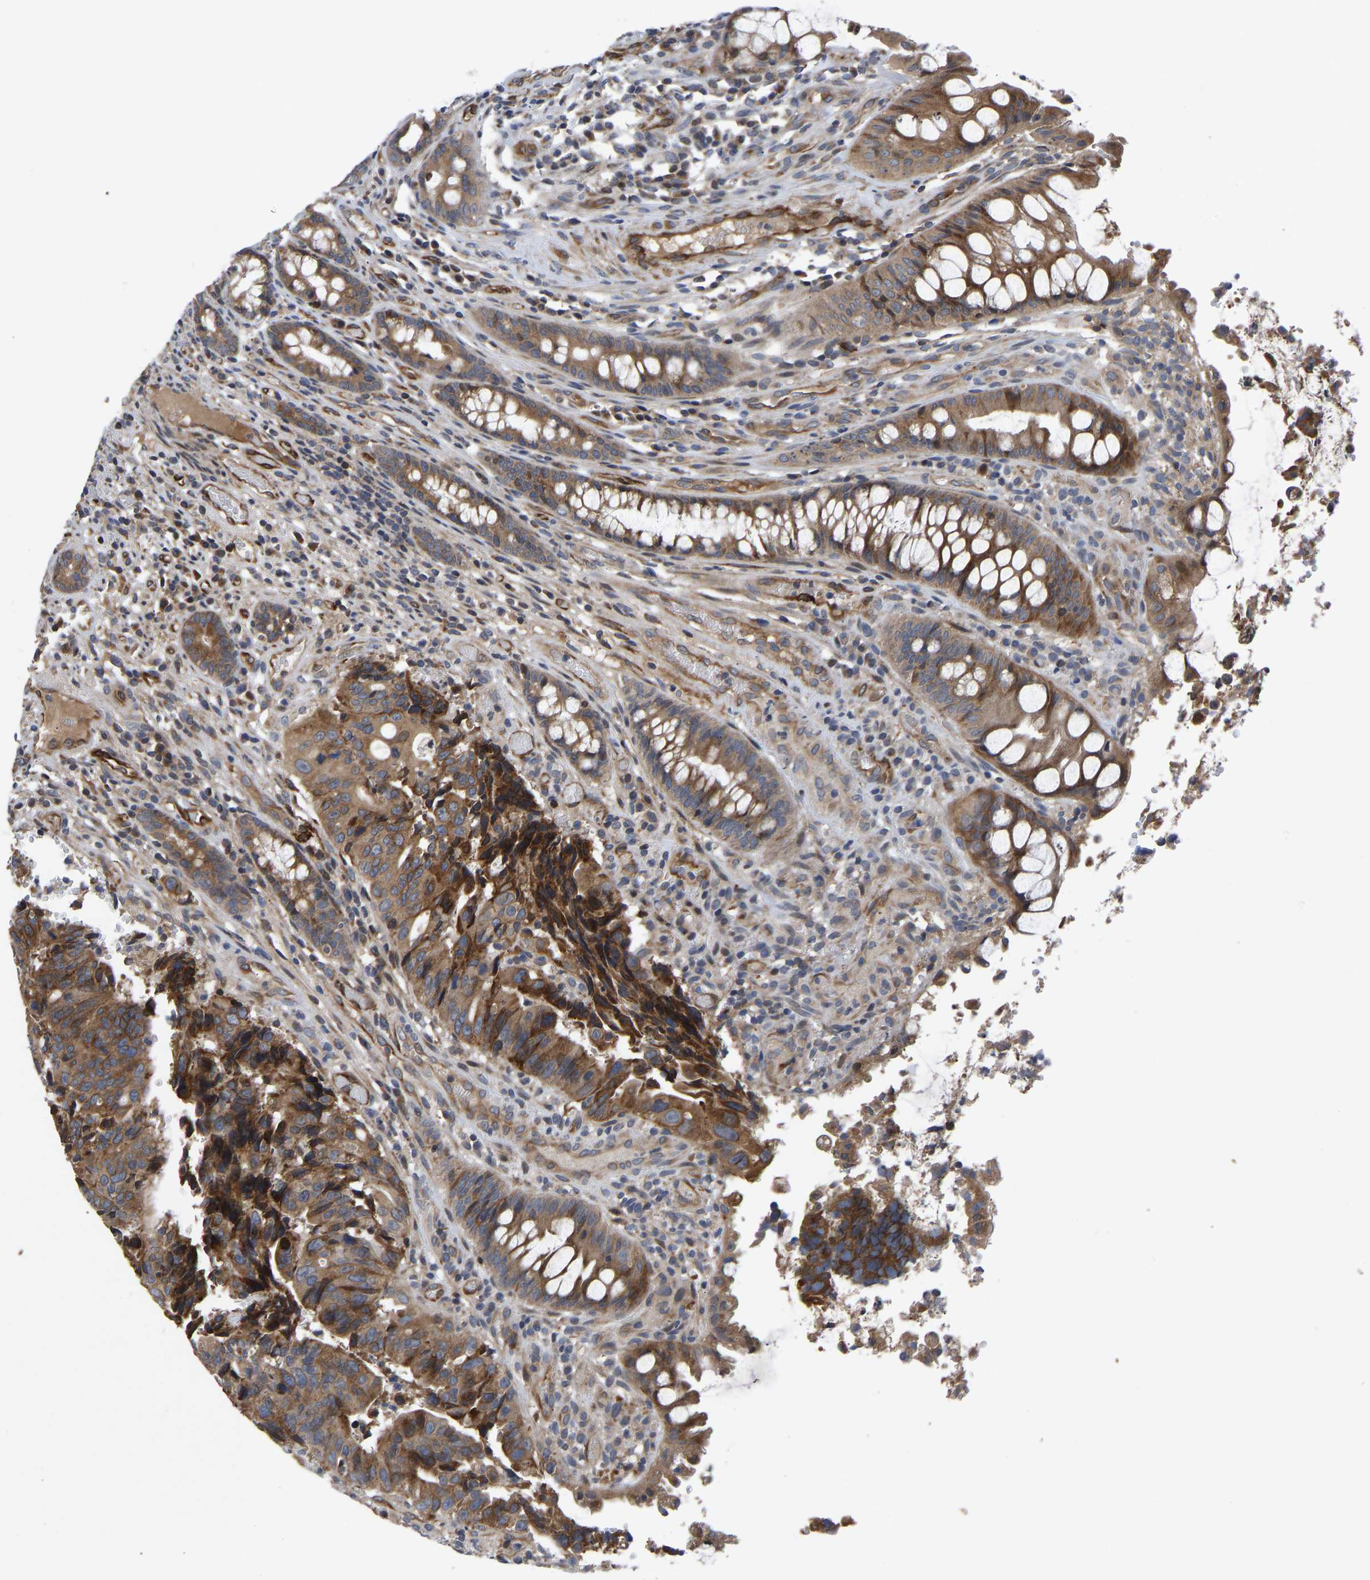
{"staining": {"intensity": "strong", "quantity": ">75%", "location": "cytoplasmic/membranous"}, "tissue": "colorectal cancer", "cell_type": "Tumor cells", "image_type": "cancer", "snomed": [{"axis": "morphology", "description": "Adenocarcinoma, NOS"}, {"axis": "topography", "description": "Colon"}], "caption": "Protein staining exhibits strong cytoplasmic/membranous staining in about >75% of tumor cells in colorectal cancer. (IHC, brightfield microscopy, high magnification).", "gene": "FRRS1", "patient": {"sex": "female", "age": 57}}